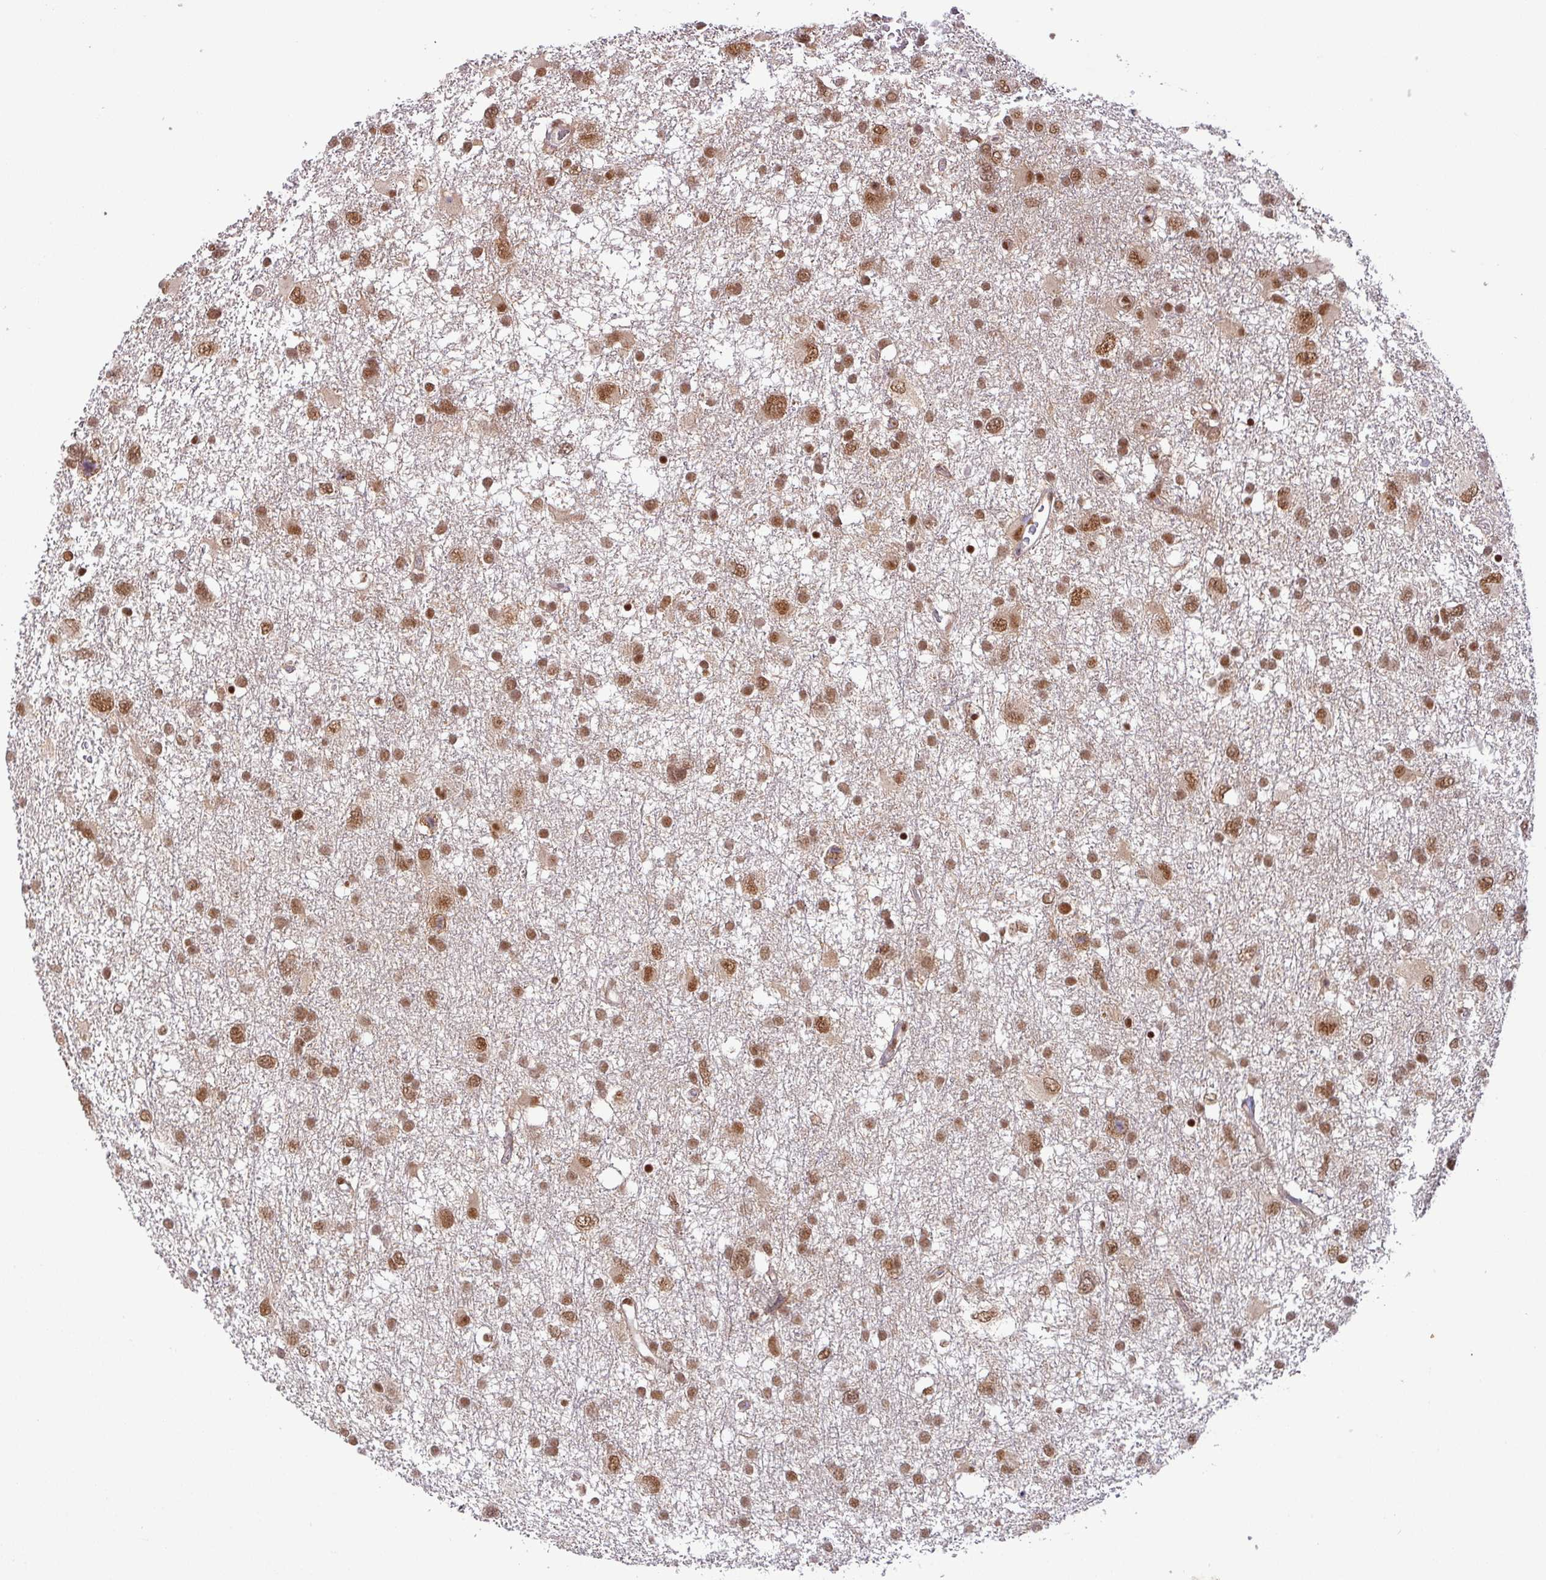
{"staining": {"intensity": "moderate", "quantity": ">75%", "location": "nuclear"}, "tissue": "glioma", "cell_type": "Tumor cells", "image_type": "cancer", "snomed": [{"axis": "morphology", "description": "Glioma, malignant, High grade"}, {"axis": "topography", "description": "Brain"}], "caption": "IHC of human high-grade glioma (malignant) reveals medium levels of moderate nuclear positivity in about >75% of tumor cells.", "gene": "SRSF2", "patient": {"sex": "male", "age": 61}}